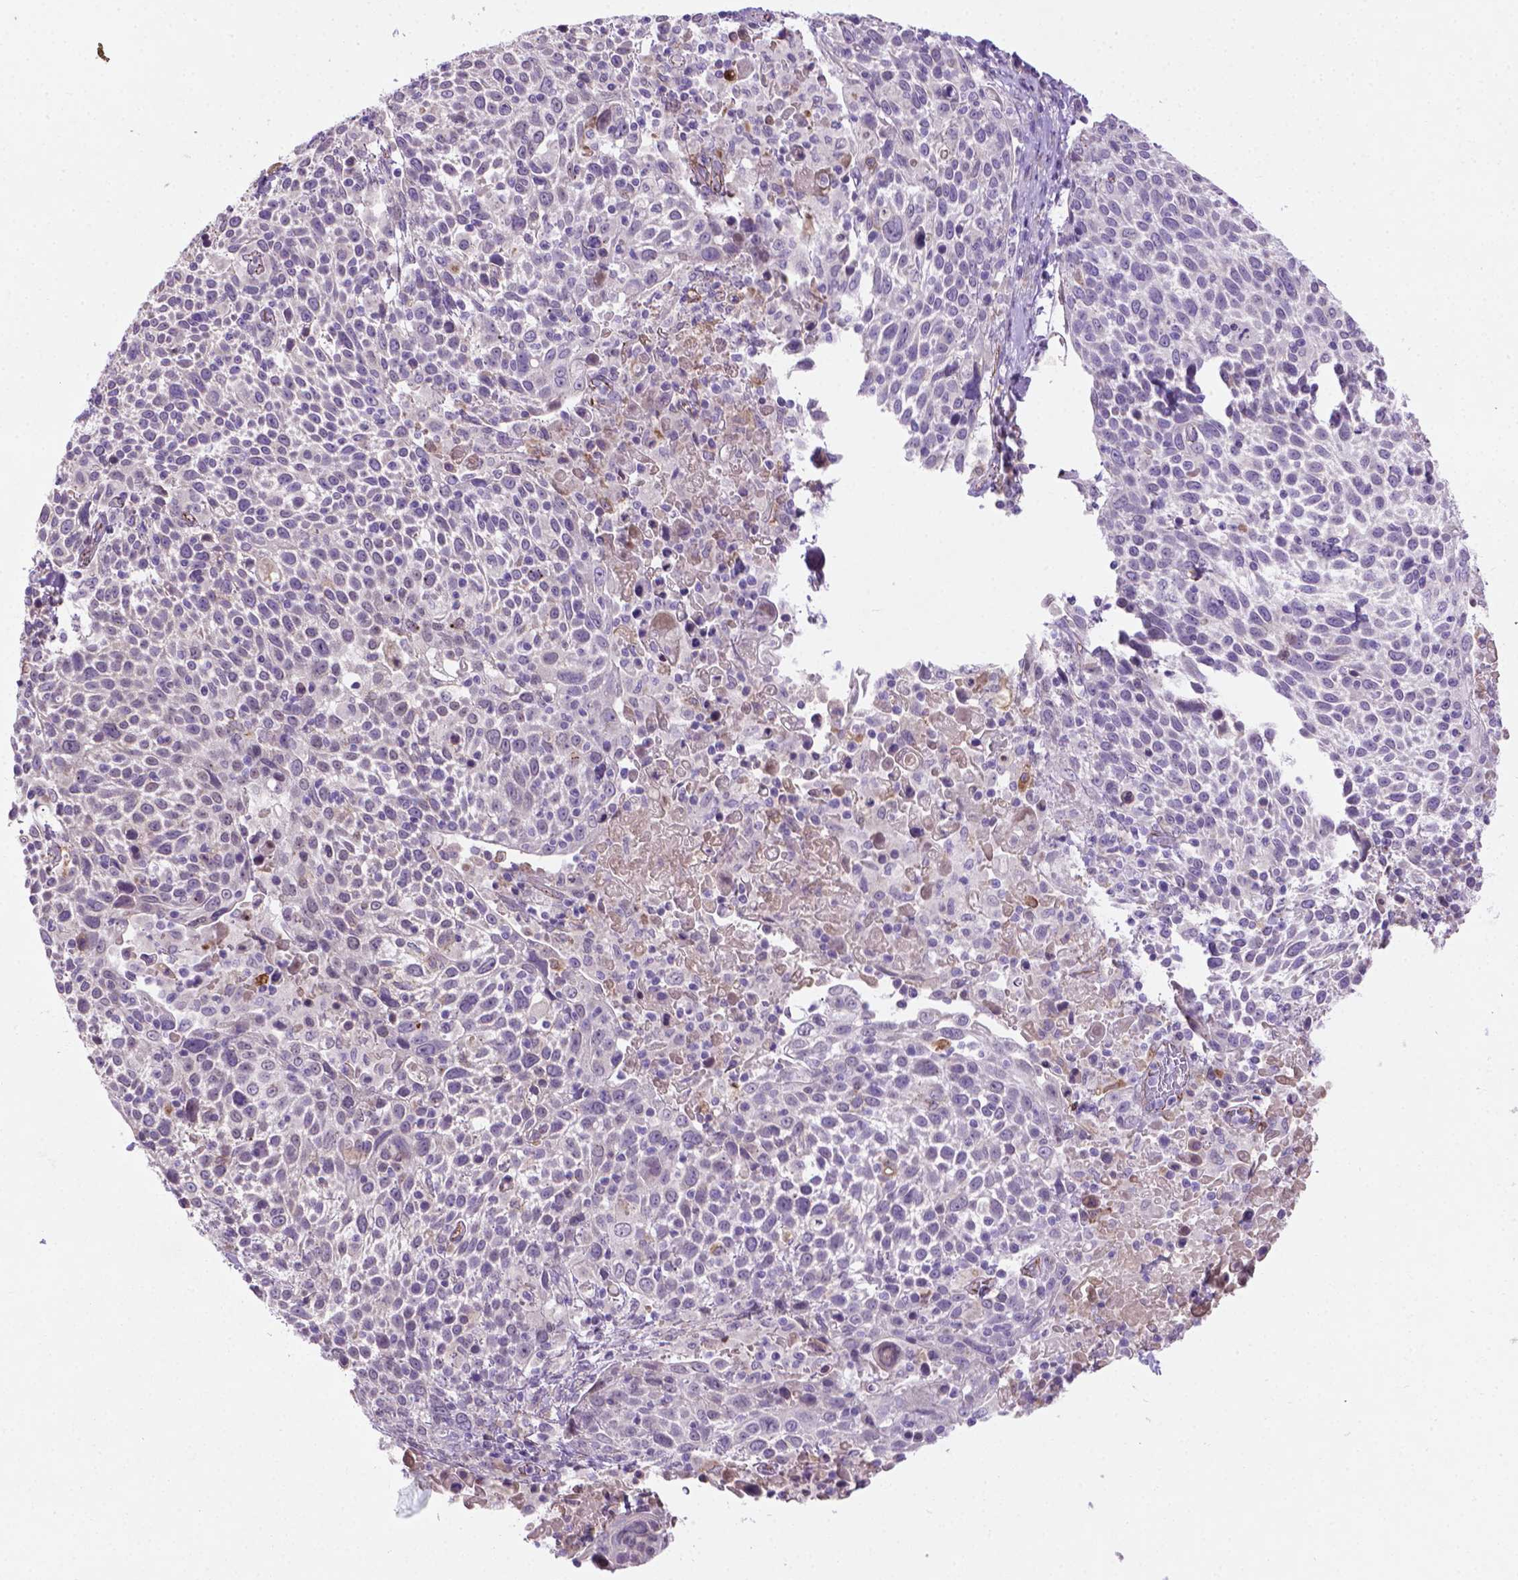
{"staining": {"intensity": "negative", "quantity": "none", "location": "none"}, "tissue": "cervical cancer", "cell_type": "Tumor cells", "image_type": "cancer", "snomed": [{"axis": "morphology", "description": "Squamous cell carcinoma, NOS"}, {"axis": "topography", "description": "Cervix"}], "caption": "High power microscopy micrograph of an immunohistochemistry image of cervical cancer, revealing no significant positivity in tumor cells.", "gene": "CCER2", "patient": {"sex": "female", "age": 61}}